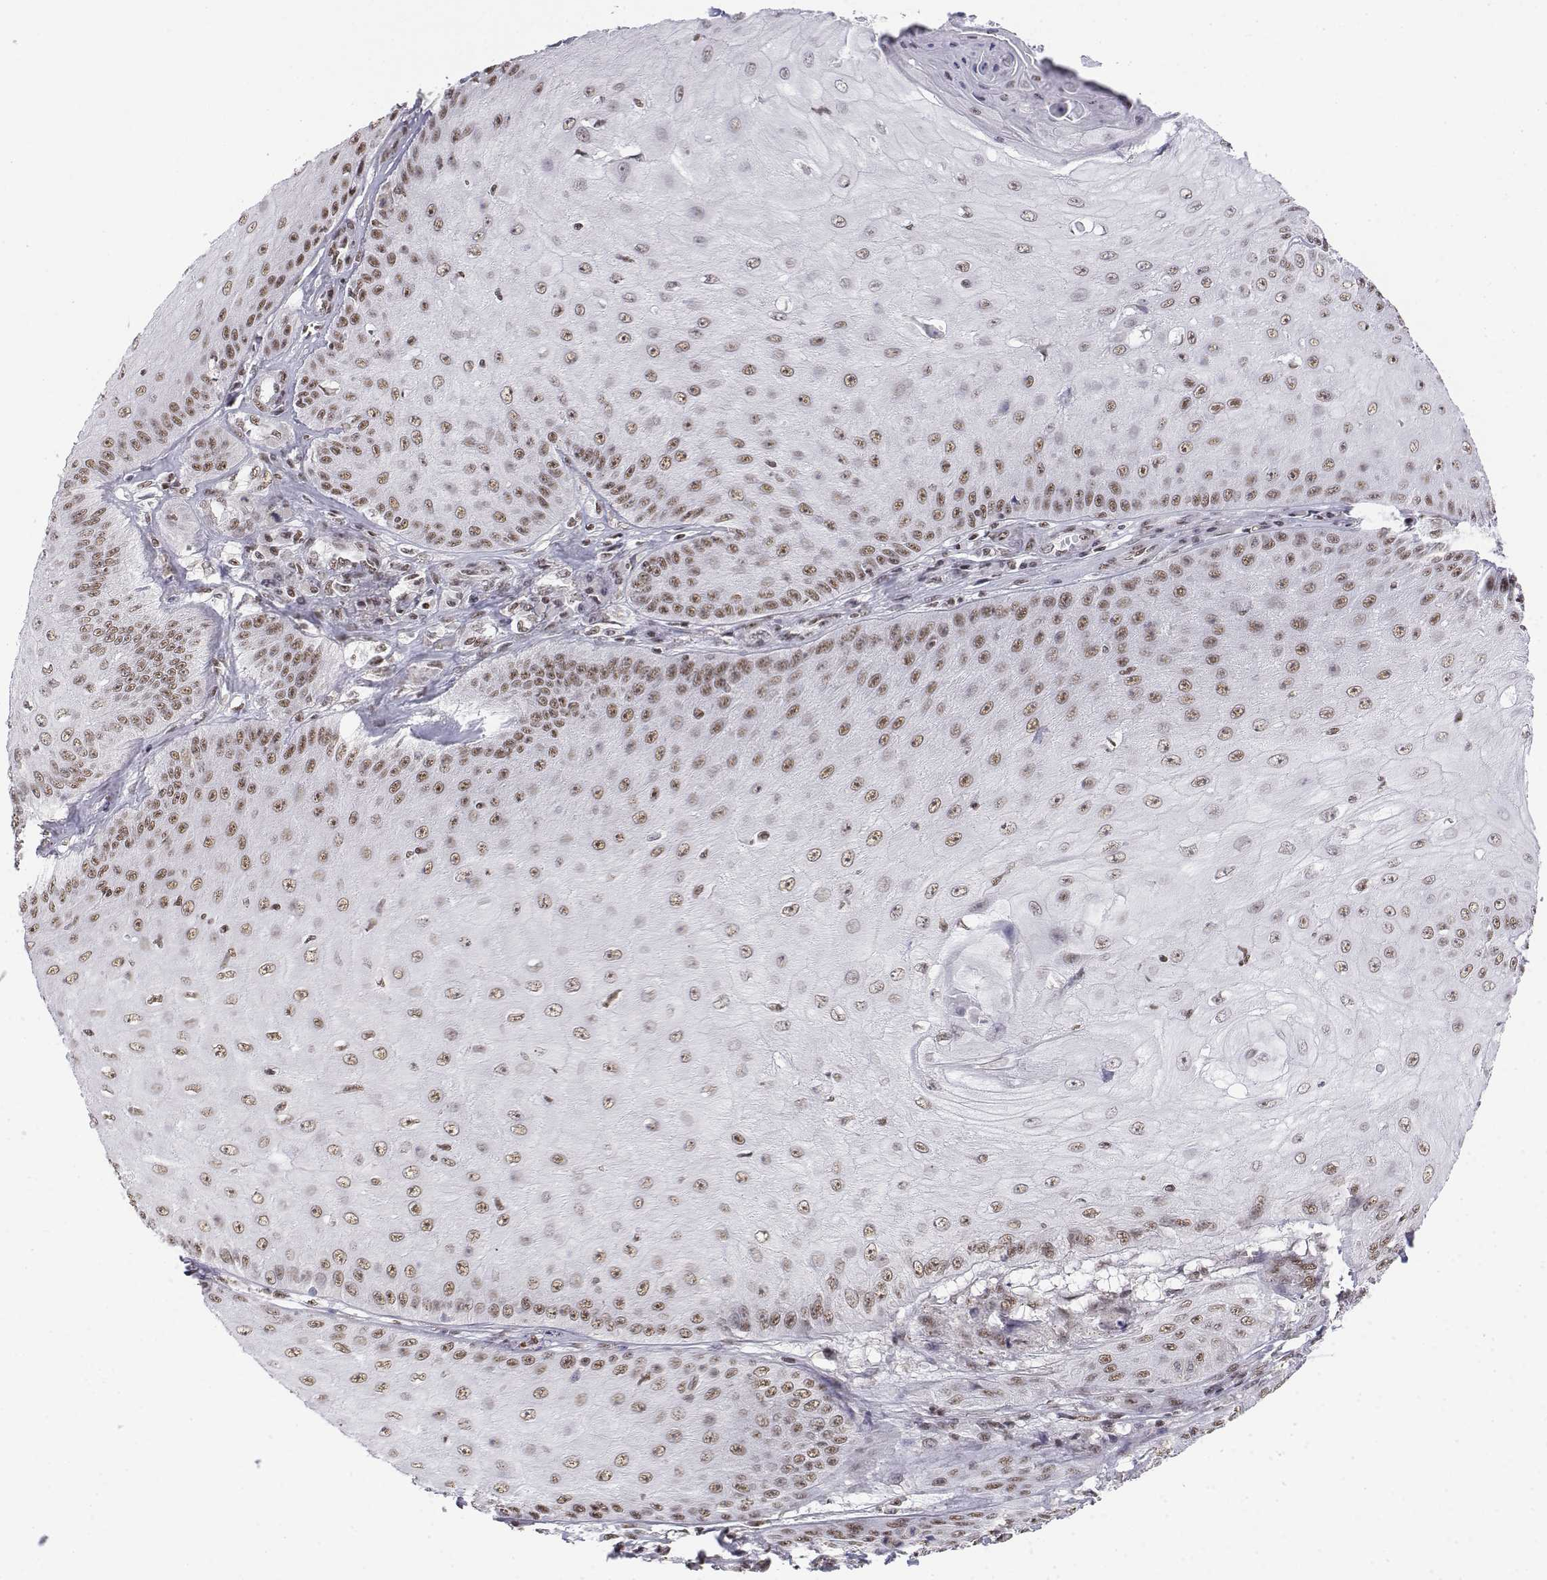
{"staining": {"intensity": "weak", "quantity": ">75%", "location": "nuclear"}, "tissue": "skin cancer", "cell_type": "Tumor cells", "image_type": "cancer", "snomed": [{"axis": "morphology", "description": "Squamous cell carcinoma, NOS"}, {"axis": "topography", "description": "Skin"}], "caption": "Immunohistochemistry of skin cancer exhibits low levels of weak nuclear expression in about >75% of tumor cells. Immunohistochemistry stains the protein in brown and the nuclei are stained blue.", "gene": "SETD1A", "patient": {"sex": "male", "age": 70}}